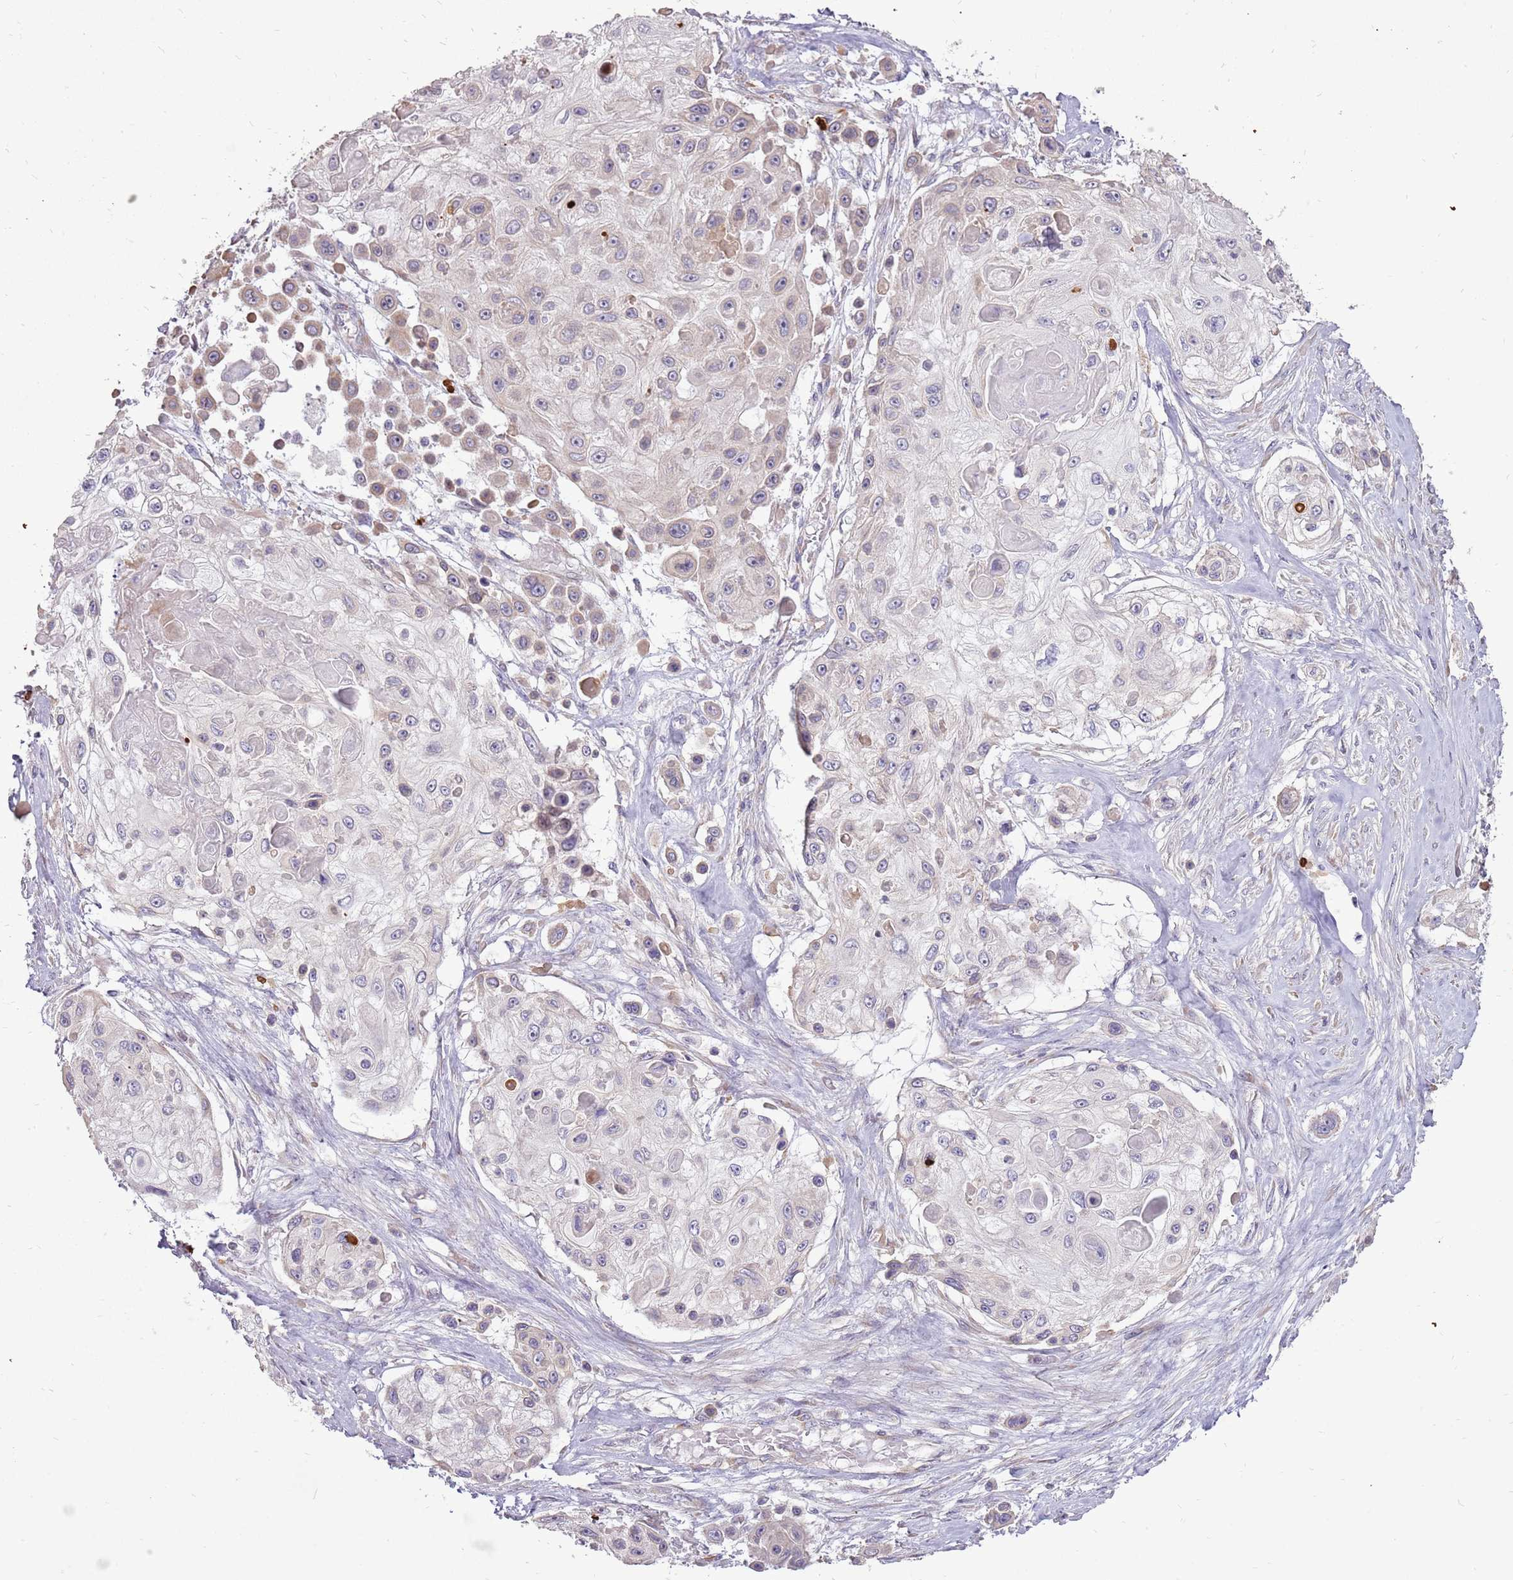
{"staining": {"intensity": "weak", "quantity": "<25%", "location": "cytoplasmic/membranous"}, "tissue": "skin cancer", "cell_type": "Tumor cells", "image_type": "cancer", "snomed": [{"axis": "morphology", "description": "Squamous cell carcinoma, NOS"}, {"axis": "topography", "description": "Skin"}], "caption": "High magnification brightfield microscopy of skin squamous cell carcinoma stained with DAB (brown) and counterstained with hematoxylin (blue): tumor cells show no significant staining. (Immunohistochemistry, brightfield microscopy, high magnification).", "gene": "UGGT2", "patient": {"sex": "male", "age": 67}}